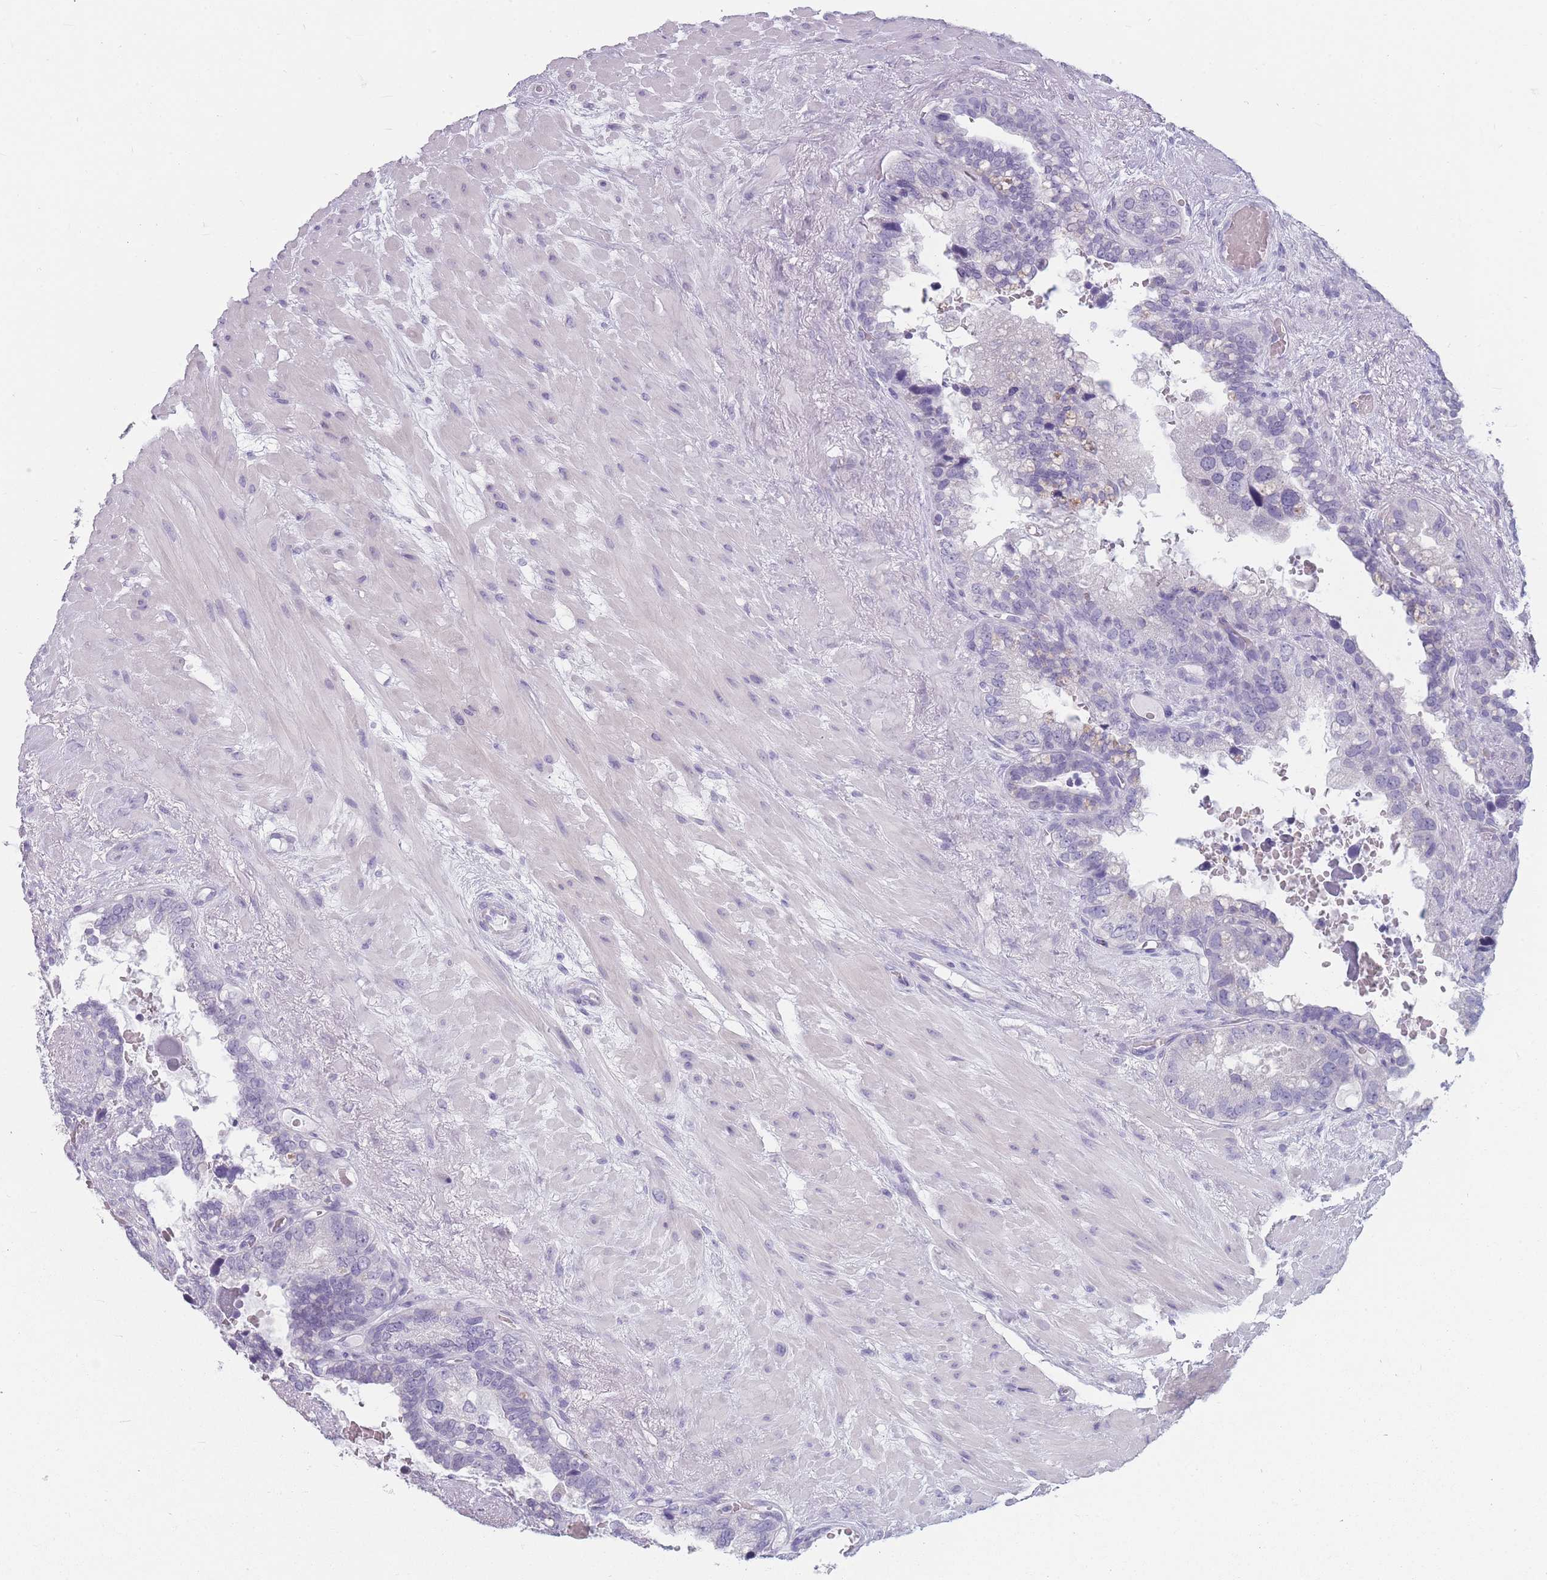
{"staining": {"intensity": "negative", "quantity": "none", "location": "none"}, "tissue": "seminal vesicle", "cell_type": "Glandular cells", "image_type": "normal", "snomed": [{"axis": "morphology", "description": "Normal tissue, NOS"}, {"axis": "topography", "description": "Seminal veicle"}], "caption": "DAB (3,3'-diaminobenzidine) immunohistochemical staining of normal seminal vesicle reveals no significant staining in glandular cells. (Immunohistochemistry (ihc), brightfield microscopy, high magnification).", "gene": "CCNO", "patient": {"sex": "male", "age": 80}}